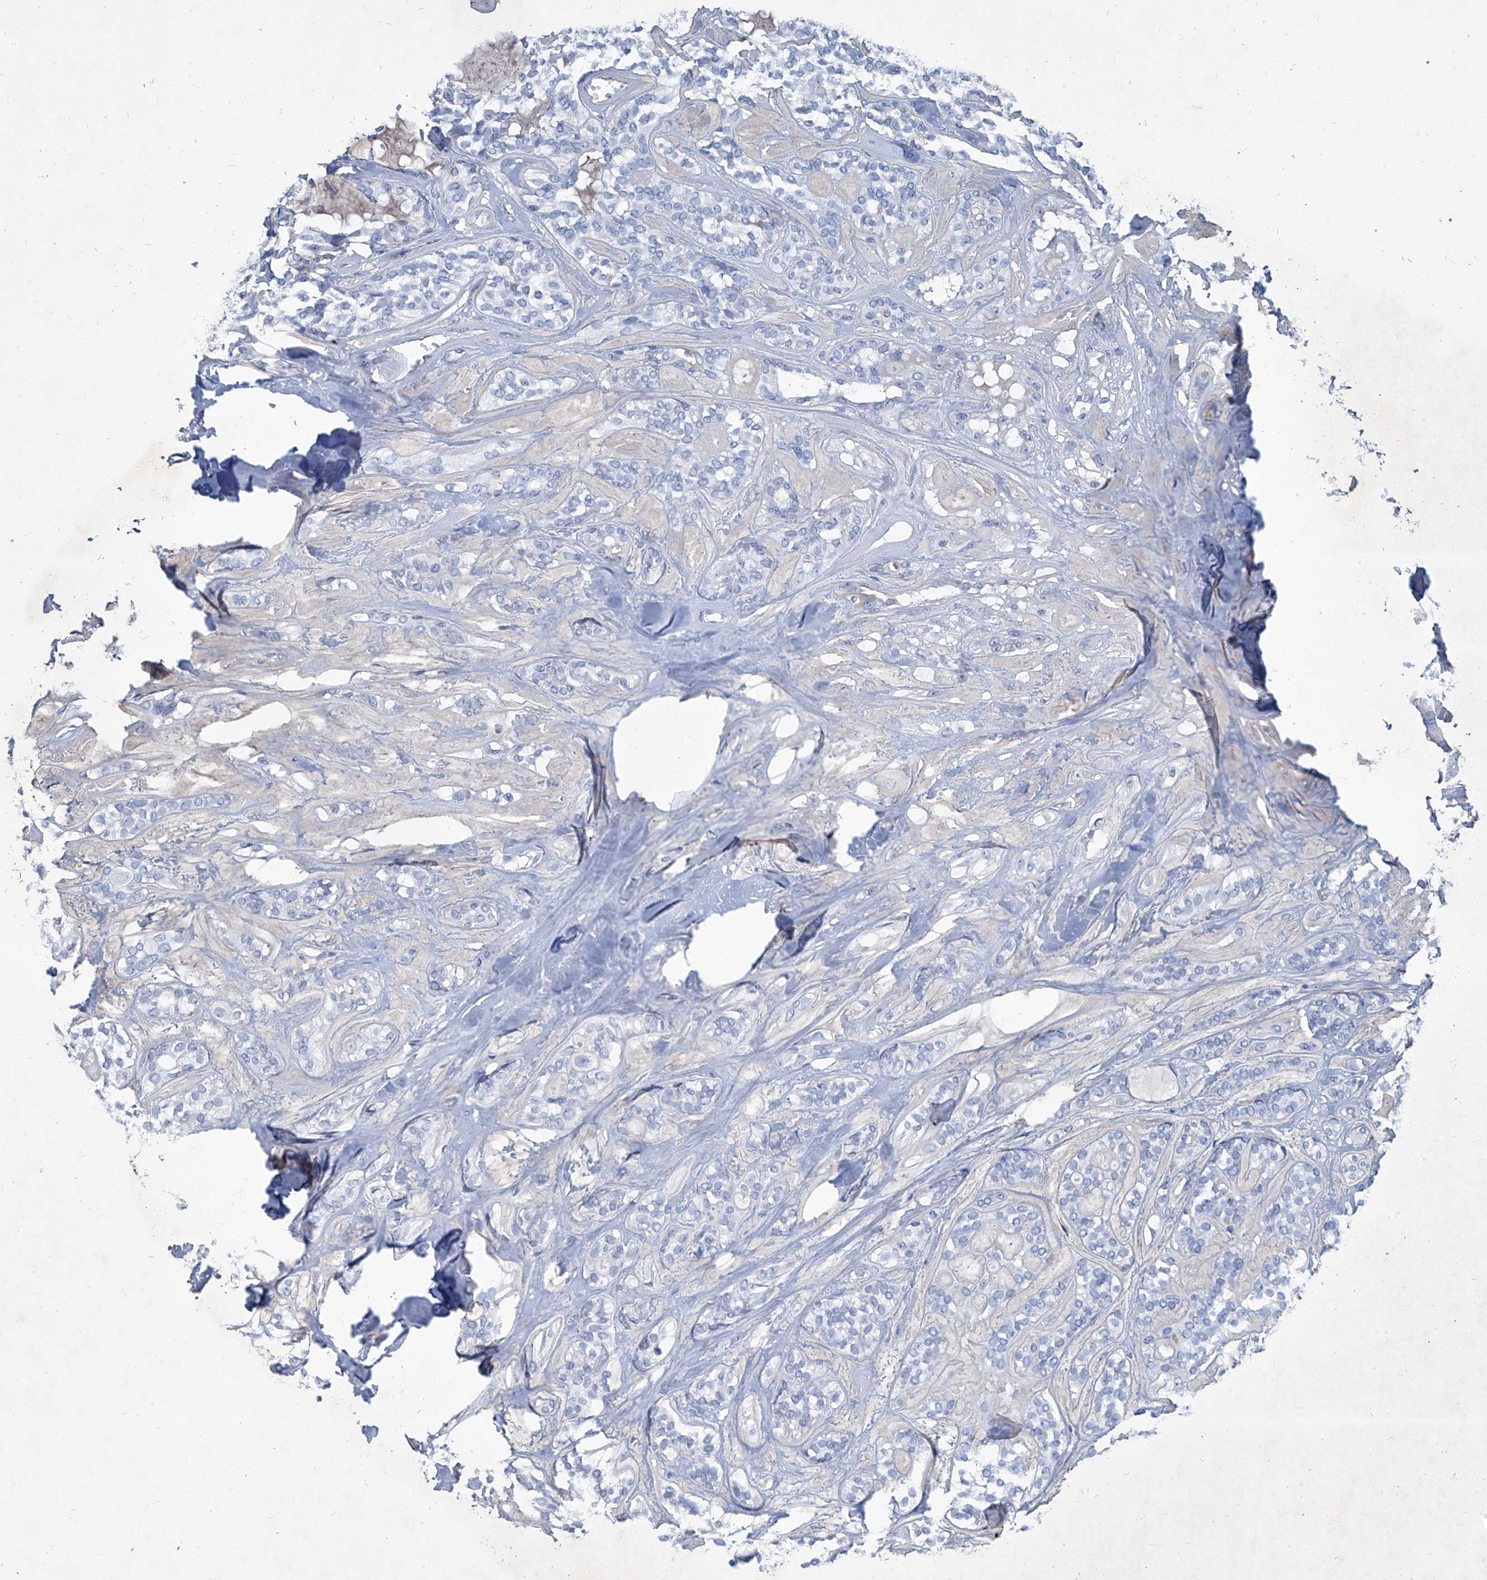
{"staining": {"intensity": "negative", "quantity": "none", "location": "none"}, "tissue": "head and neck cancer", "cell_type": "Tumor cells", "image_type": "cancer", "snomed": [{"axis": "morphology", "description": "Adenocarcinoma, NOS"}, {"axis": "topography", "description": "Head-Neck"}], "caption": "This is an immunohistochemistry (IHC) photomicrograph of adenocarcinoma (head and neck). There is no positivity in tumor cells.", "gene": "MTARC1", "patient": {"sex": "male", "age": 66}}